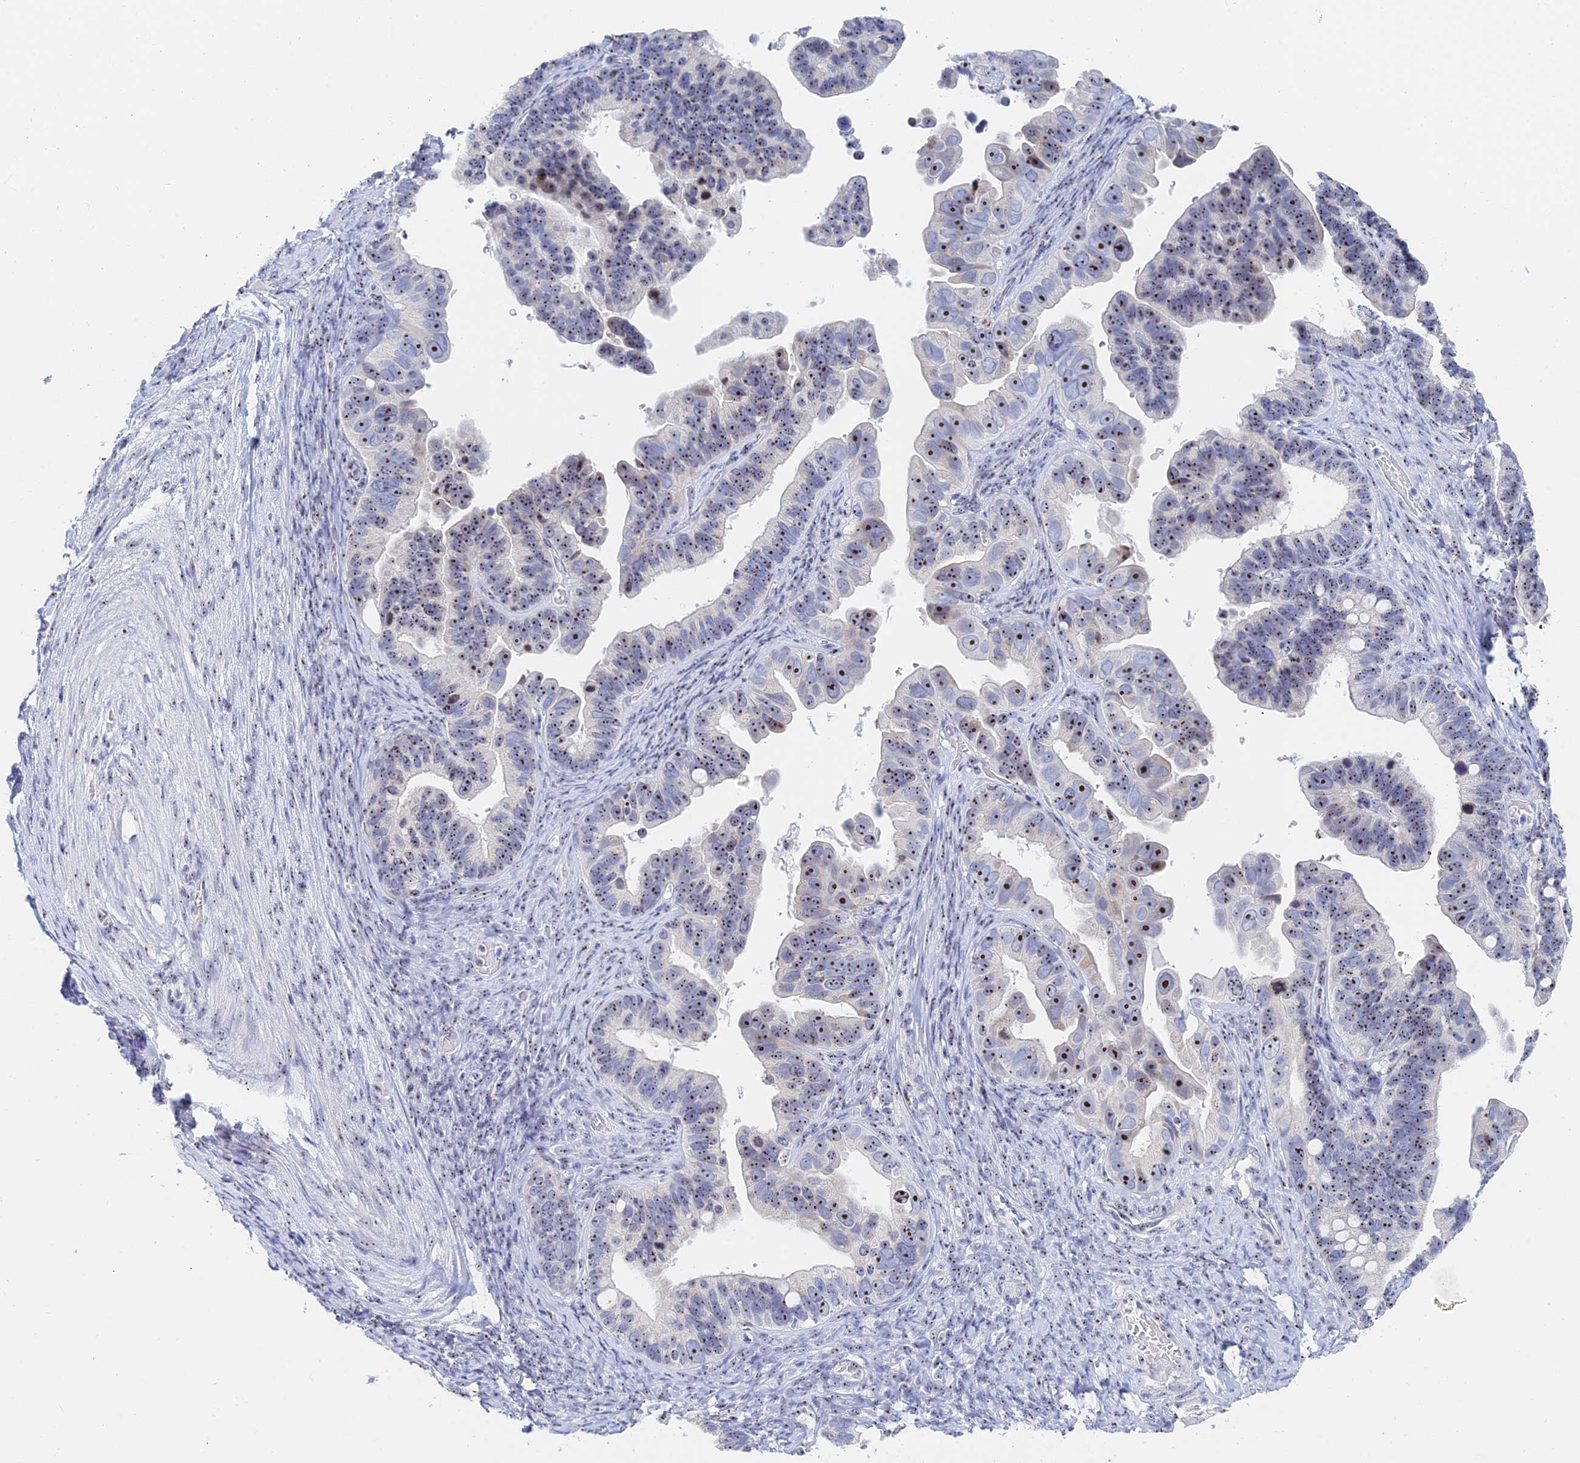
{"staining": {"intensity": "moderate", "quantity": ">75%", "location": "nuclear"}, "tissue": "ovarian cancer", "cell_type": "Tumor cells", "image_type": "cancer", "snomed": [{"axis": "morphology", "description": "Cystadenocarcinoma, serous, NOS"}, {"axis": "topography", "description": "Ovary"}], "caption": "Approximately >75% of tumor cells in human ovarian cancer show moderate nuclear protein staining as visualized by brown immunohistochemical staining.", "gene": "RSL1D1", "patient": {"sex": "female", "age": 56}}